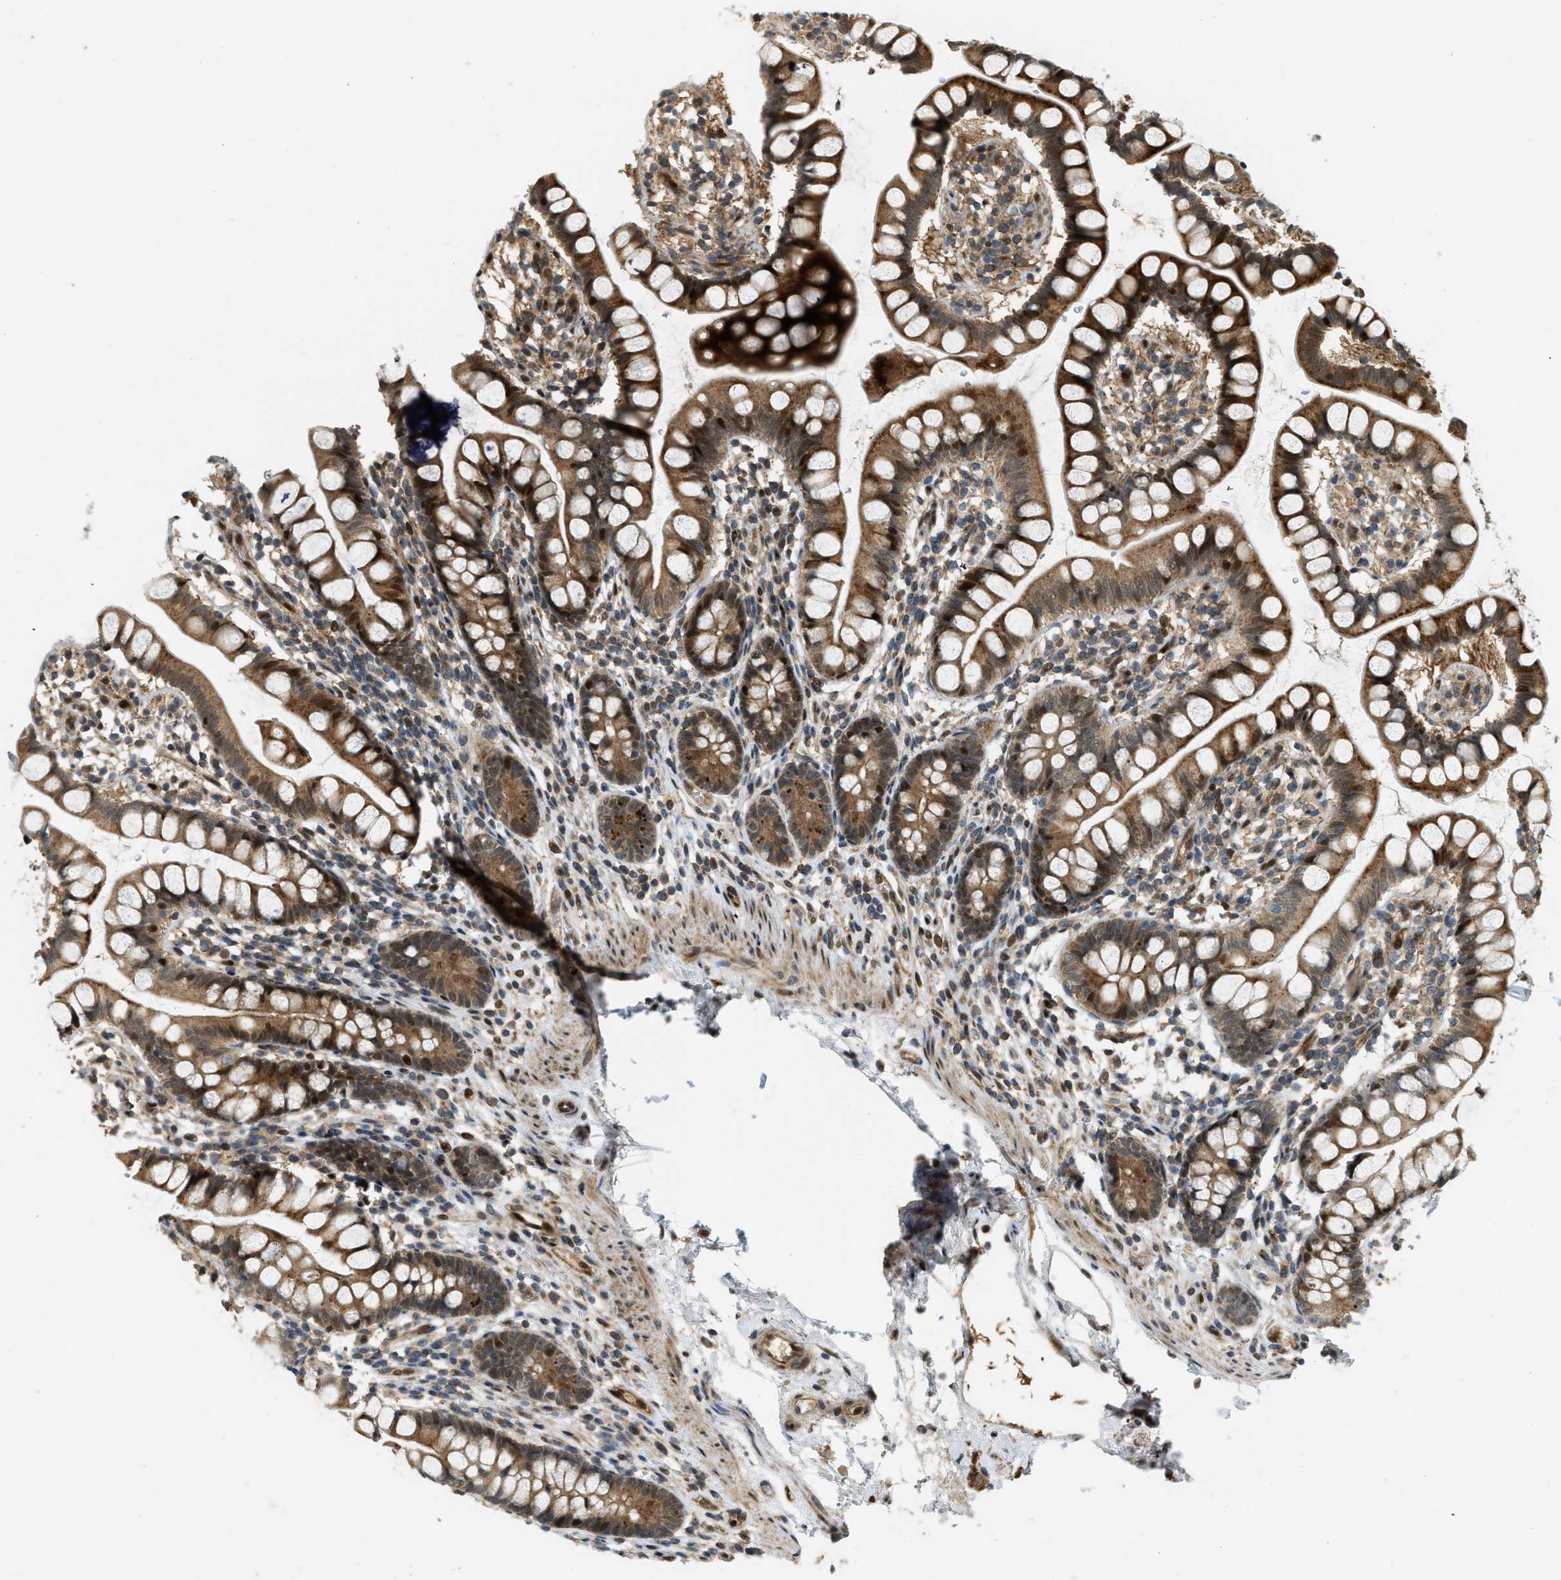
{"staining": {"intensity": "moderate", "quantity": ">75%", "location": "cytoplasmic/membranous,nuclear"}, "tissue": "small intestine", "cell_type": "Glandular cells", "image_type": "normal", "snomed": [{"axis": "morphology", "description": "Normal tissue, NOS"}, {"axis": "topography", "description": "Small intestine"}], "caption": "The immunohistochemical stain shows moderate cytoplasmic/membranous,nuclear expression in glandular cells of unremarkable small intestine. (DAB IHC, brown staining for protein, blue staining for nuclei).", "gene": "TRAPPC14", "patient": {"sex": "female", "age": 84}}